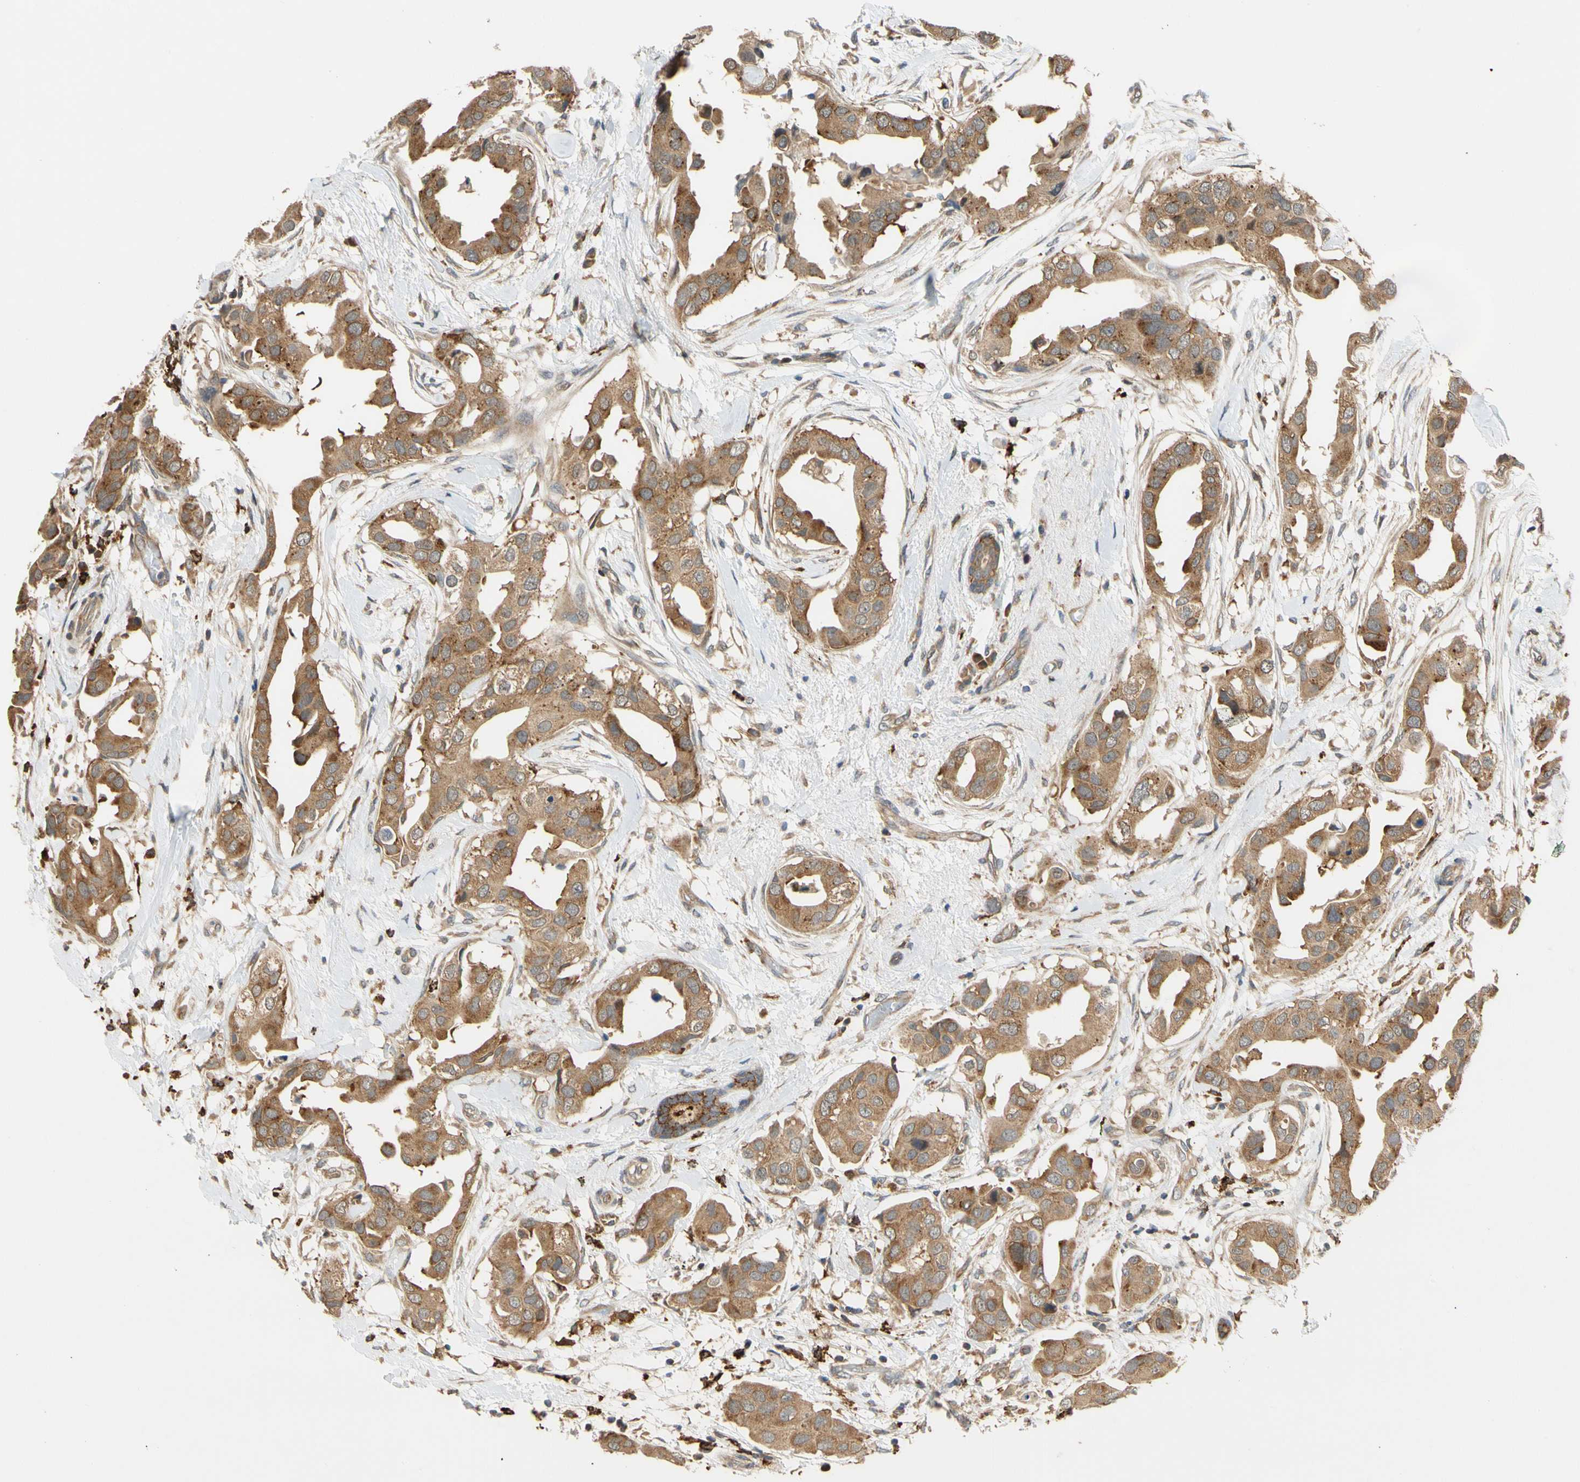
{"staining": {"intensity": "moderate", "quantity": ">75%", "location": "cytoplasmic/membranous"}, "tissue": "breast cancer", "cell_type": "Tumor cells", "image_type": "cancer", "snomed": [{"axis": "morphology", "description": "Duct carcinoma"}, {"axis": "topography", "description": "Breast"}], "caption": "This is an image of immunohistochemistry (IHC) staining of intraductal carcinoma (breast), which shows moderate expression in the cytoplasmic/membranous of tumor cells.", "gene": "ANKHD1", "patient": {"sex": "female", "age": 40}}